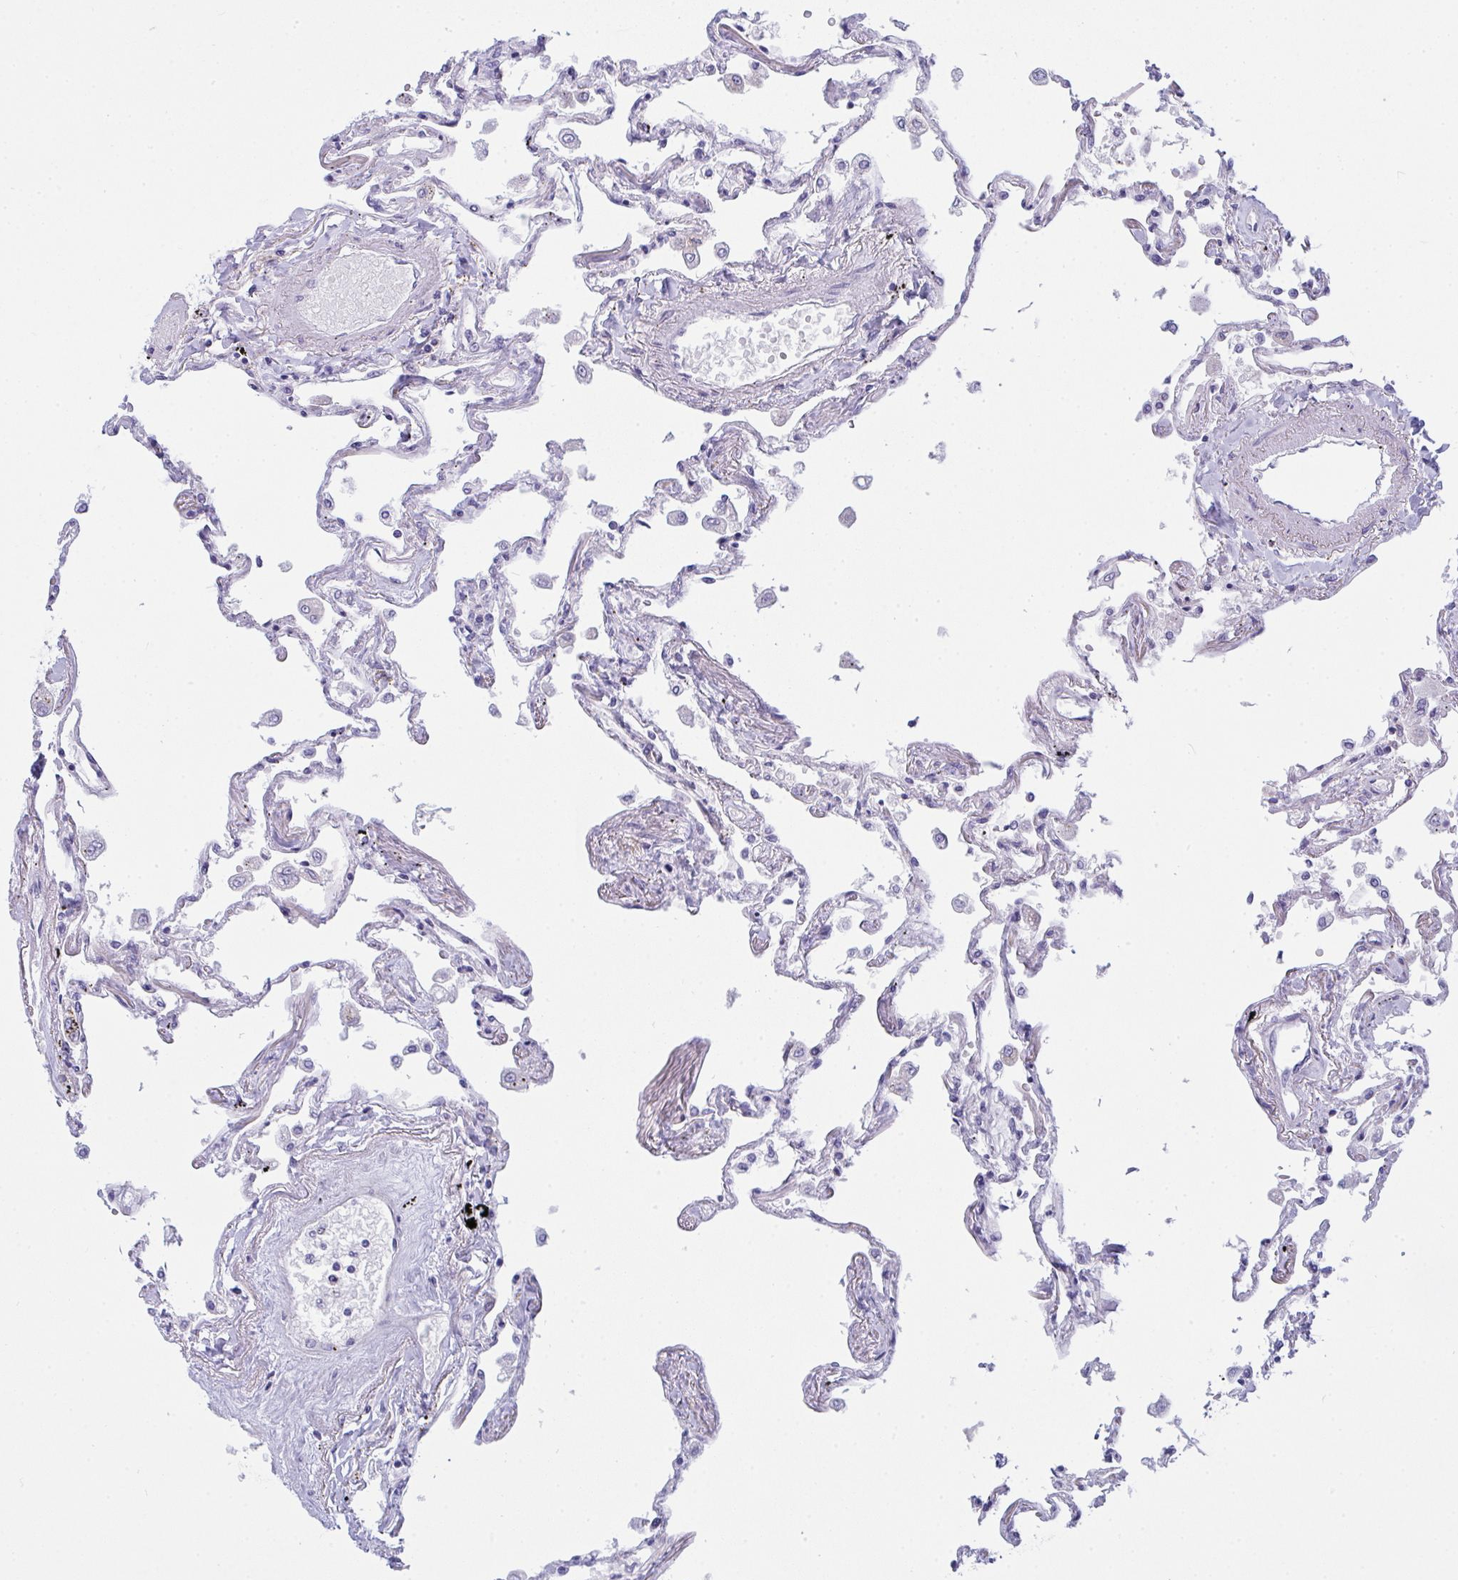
{"staining": {"intensity": "weak", "quantity": "25%-75%", "location": "cytoplasmic/membranous"}, "tissue": "lung", "cell_type": "Alveolar cells", "image_type": "normal", "snomed": [{"axis": "morphology", "description": "Normal tissue, NOS"}, {"axis": "morphology", "description": "Adenocarcinoma, NOS"}, {"axis": "topography", "description": "Cartilage tissue"}, {"axis": "topography", "description": "Lung"}], "caption": "A micrograph of lung stained for a protein reveals weak cytoplasmic/membranous brown staining in alveolar cells.", "gene": "GAB1", "patient": {"sex": "female", "age": 67}}